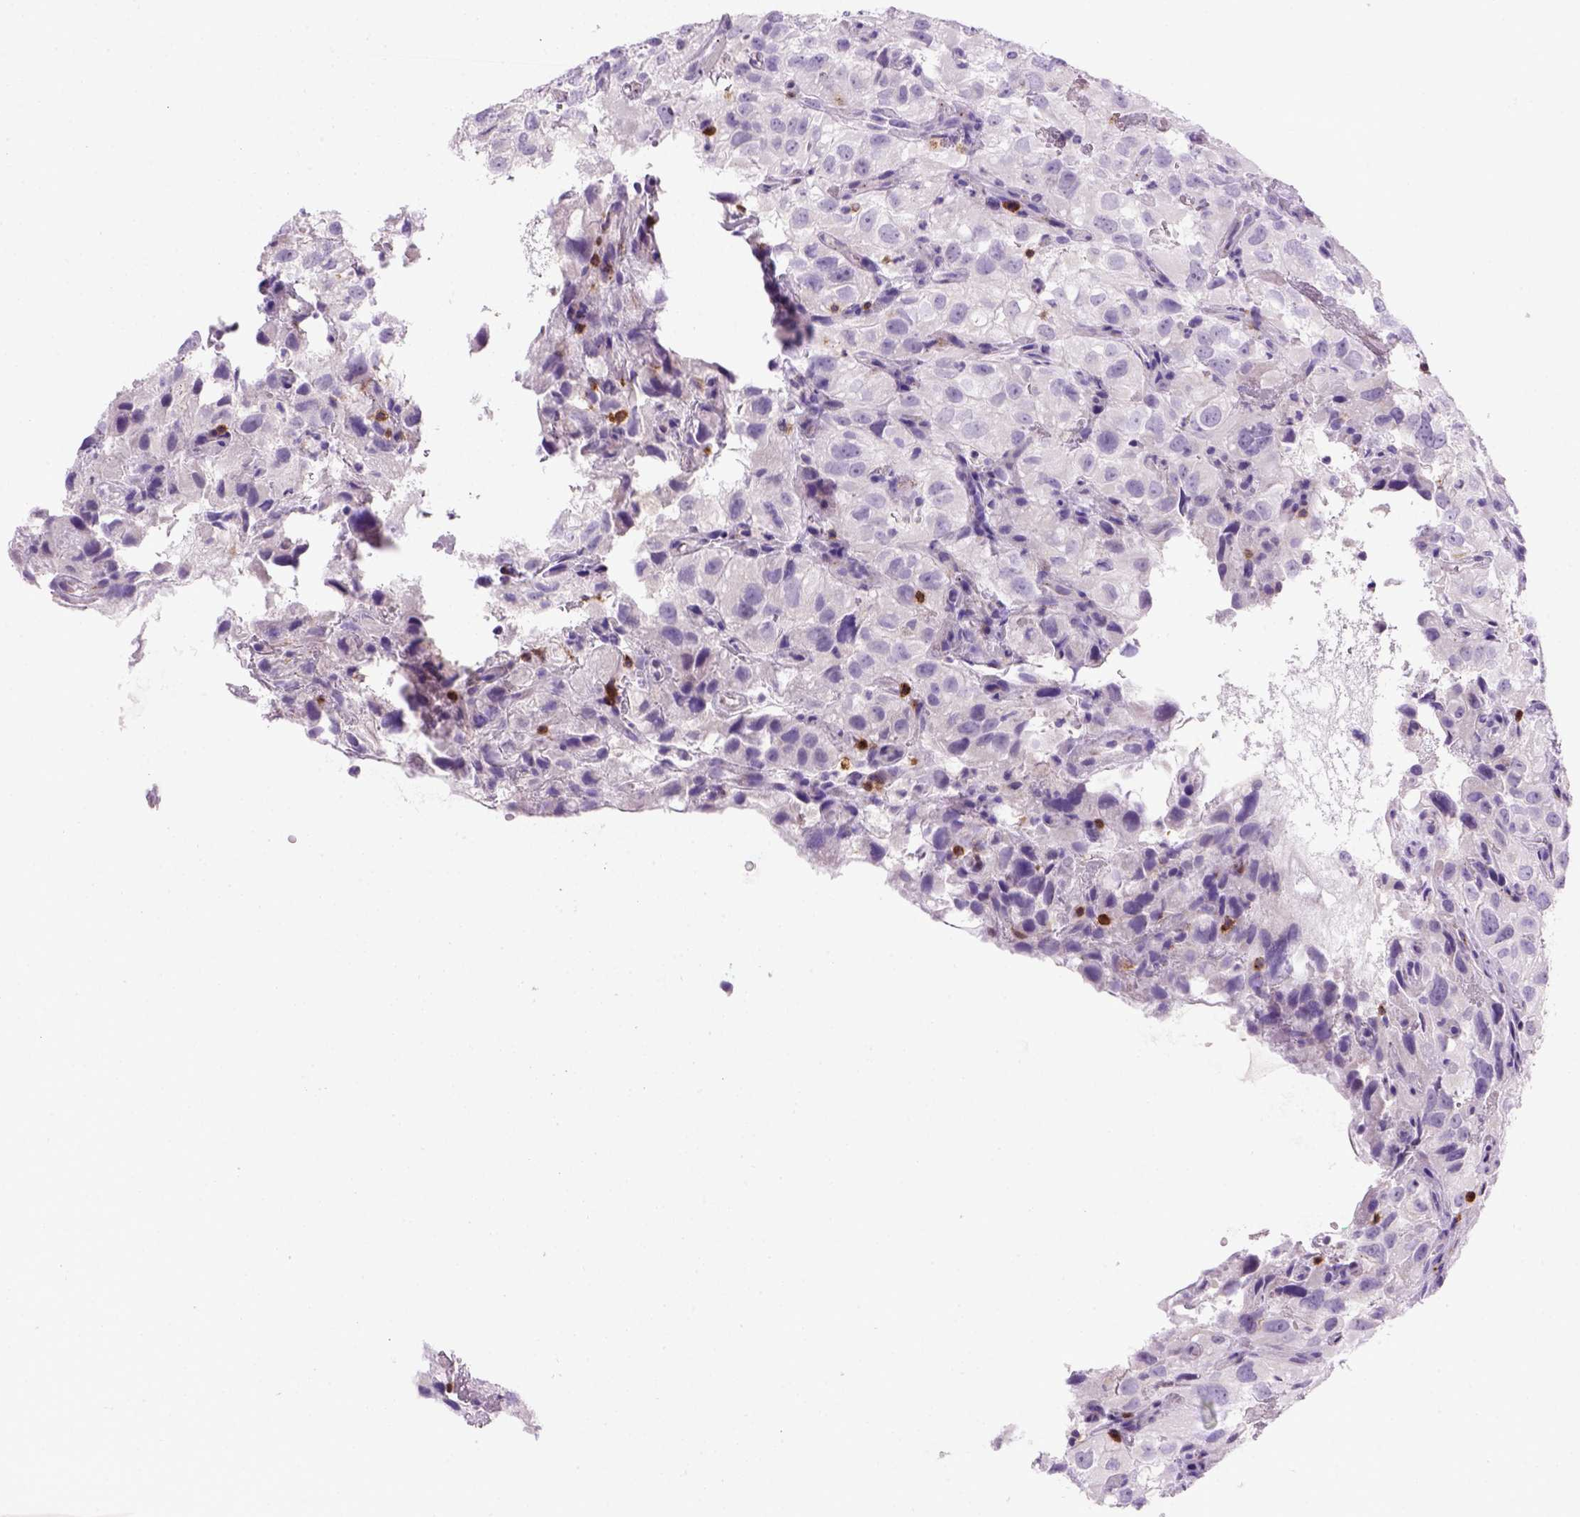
{"staining": {"intensity": "negative", "quantity": "none", "location": "none"}, "tissue": "renal cancer", "cell_type": "Tumor cells", "image_type": "cancer", "snomed": [{"axis": "morphology", "description": "Adenocarcinoma, NOS"}, {"axis": "topography", "description": "Kidney"}], "caption": "DAB (3,3'-diaminobenzidine) immunohistochemical staining of human renal cancer (adenocarcinoma) shows no significant expression in tumor cells.", "gene": "CD3E", "patient": {"sex": "male", "age": 64}}